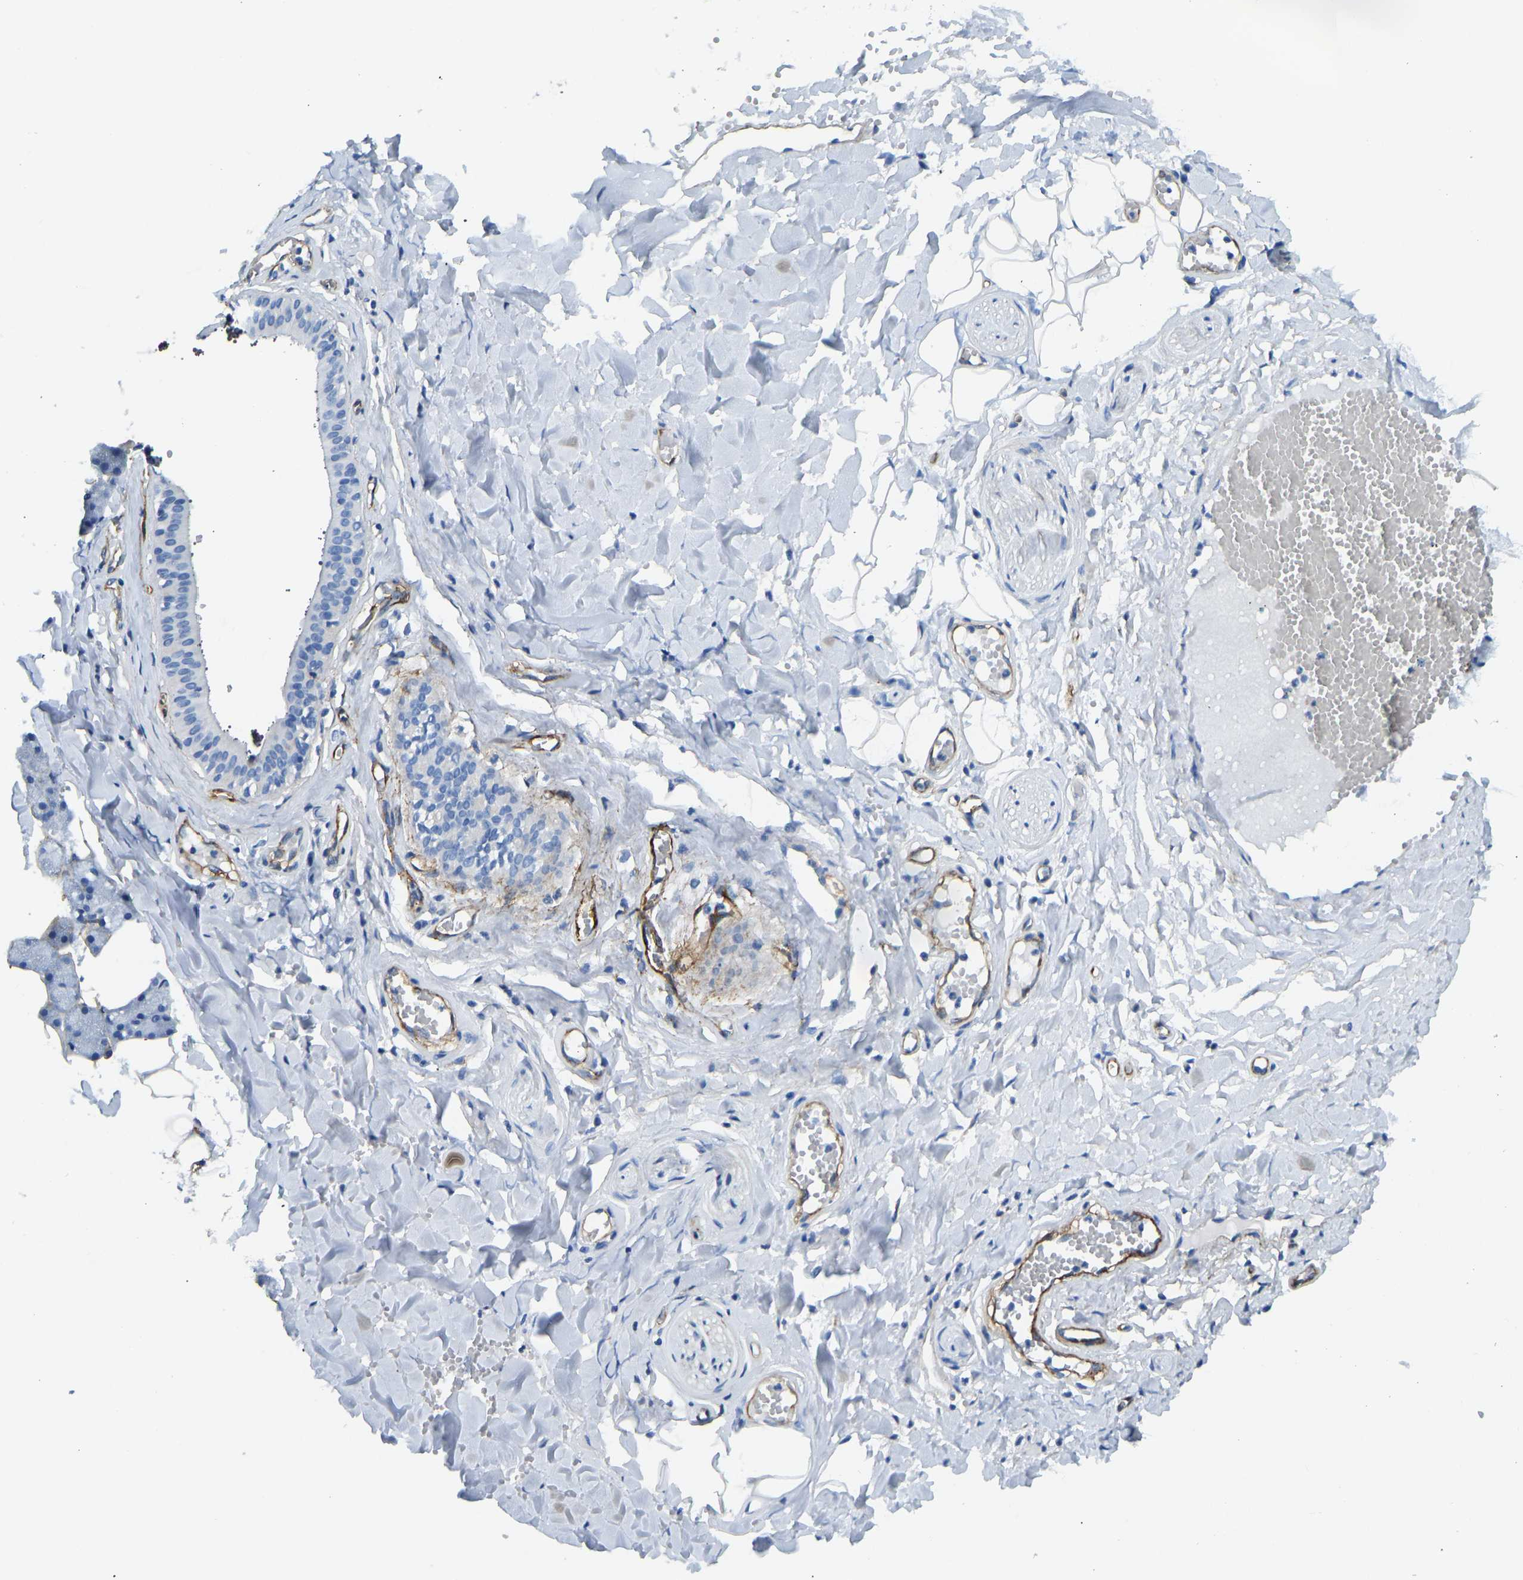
{"staining": {"intensity": "negative", "quantity": "none", "location": "none"}, "tissue": "salivary gland", "cell_type": "Glandular cells", "image_type": "normal", "snomed": [{"axis": "morphology", "description": "Normal tissue, NOS"}, {"axis": "topography", "description": "Salivary gland"}], "caption": "Protein analysis of normal salivary gland demonstrates no significant positivity in glandular cells. (Stains: DAB (3,3'-diaminobenzidine) IHC with hematoxylin counter stain, Microscopy: brightfield microscopy at high magnification).", "gene": "COL15A1", "patient": {"sex": "male", "age": 62}}